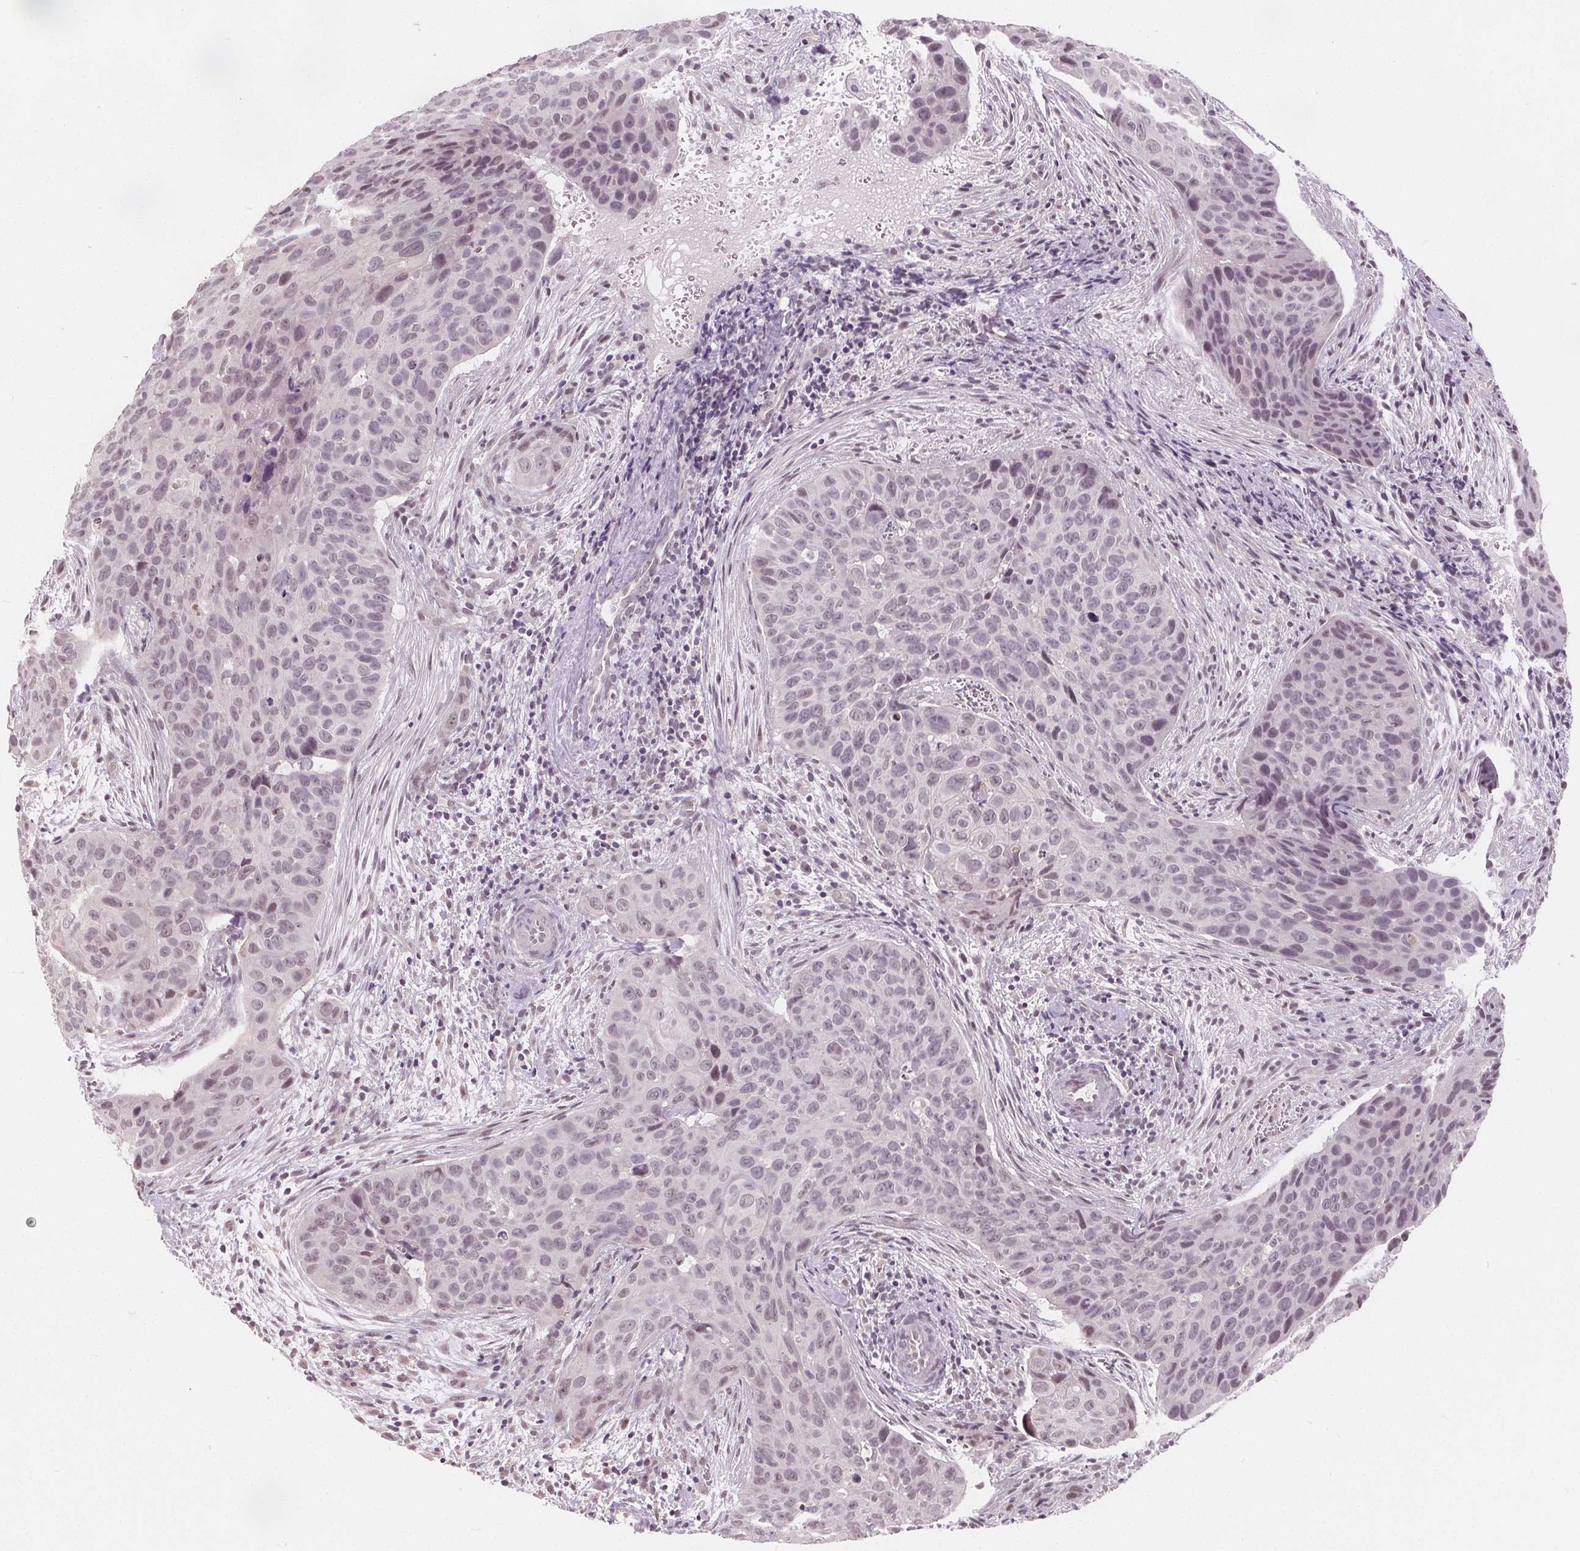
{"staining": {"intensity": "weak", "quantity": "<25%", "location": "nuclear"}, "tissue": "cervical cancer", "cell_type": "Tumor cells", "image_type": "cancer", "snomed": [{"axis": "morphology", "description": "Squamous cell carcinoma, NOS"}, {"axis": "topography", "description": "Cervix"}], "caption": "DAB (3,3'-diaminobenzidine) immunohistochemical staining of squamous cell carcinoma (cervical) demonstrates no significant positivity in tumor cells.", "gene": "NUP210L", "patient": {"sex": "female", "age": 35}}